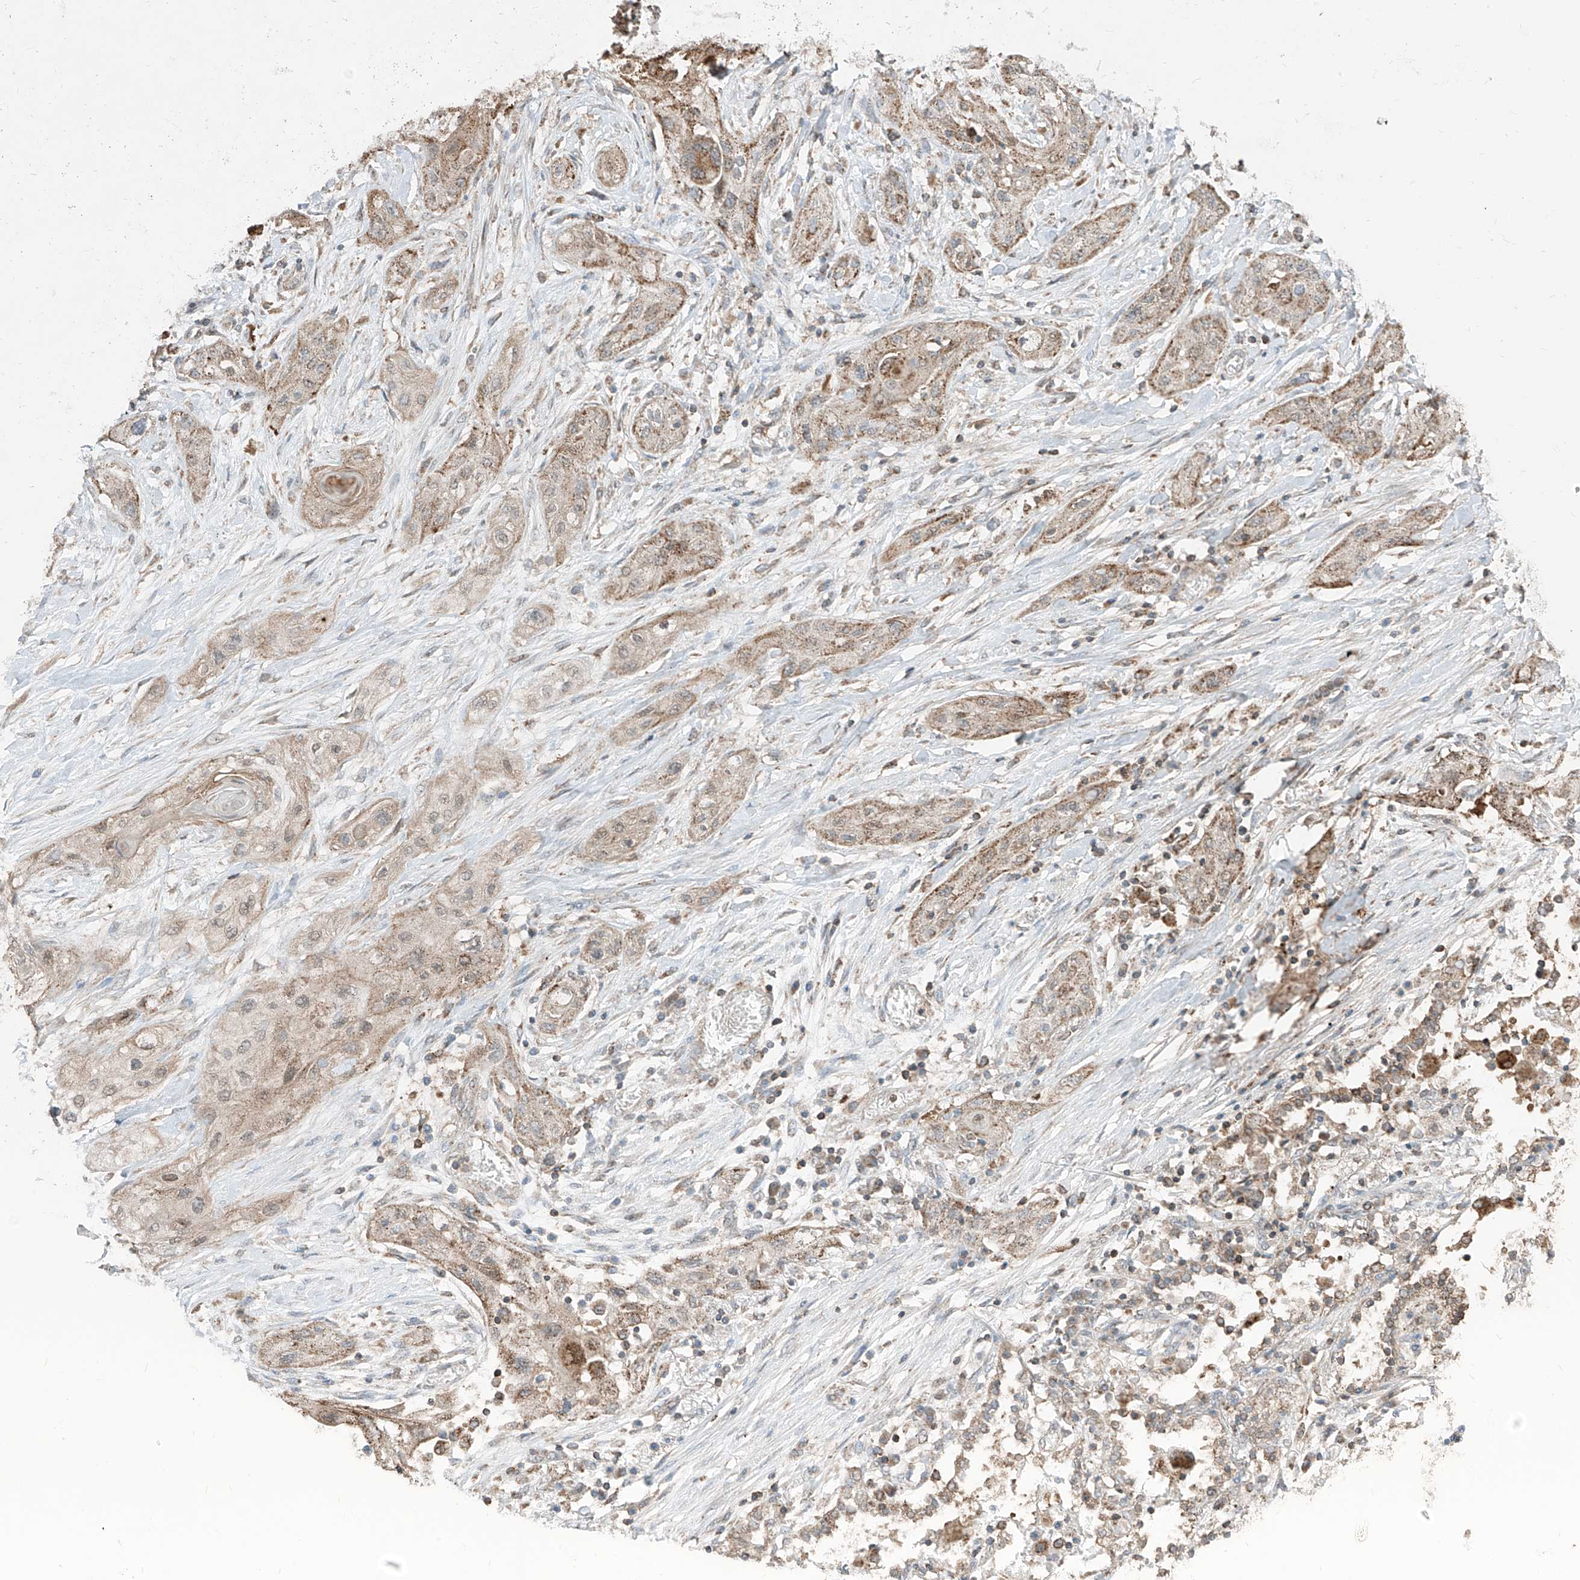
{"staining": {"intensity": "moderate", "quantity": "25%-75%", "location": "cytoplasmic/membranous"}, "tissue": "lung cancer", "cell_type": "Tumor cells", "image_type": "cancer", "snomed": [{"axis": "morphology", "description": "Squamous cell carcinoma, NOS"}, {"axis": "topography", "description": "Lung"}], "caption": "This histopathology image demonstrates immunohistochemistry staining of human squamous cell carcinoma (lung), with medium moderate cytoplasmic/membranous positivity in about 25%-75% of tumor cells.", "gene": "ETHE1", "patient": {"sex": "female", "age": 47}}